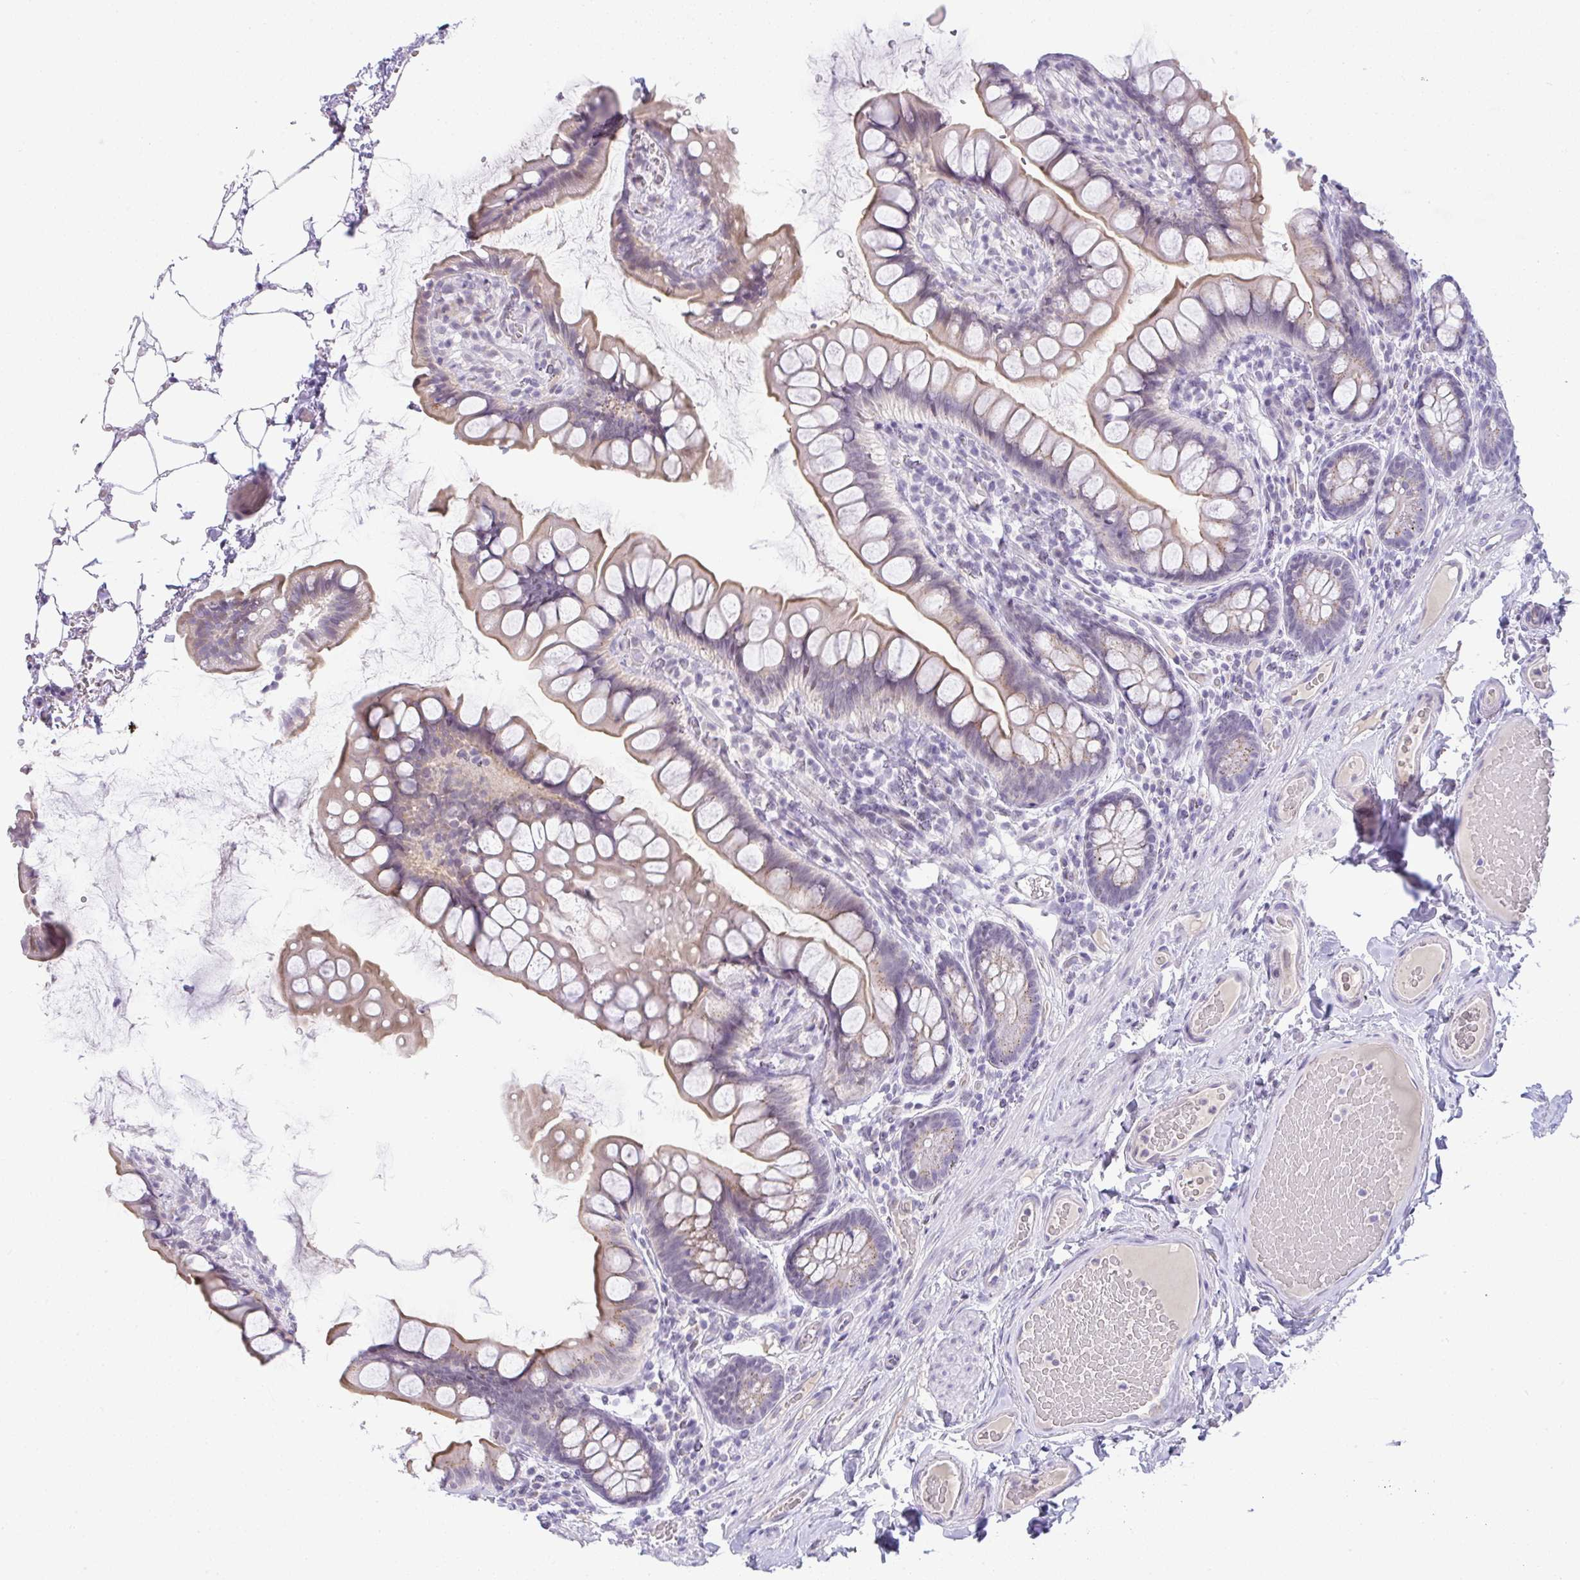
{"staining": {"intensity": "moderate", "quantity": ">75%", "location": "cytoplasmic/membranous"}, "tissue": "small intestine", "cell_type": "Glandular cells", "image_type": "normal", "snomed": [{"axis": "morphology", "description": "Normal tissue, NOS"}, {"axis": "topography", "description": "Small intestine"}], "caption": "Immunohistochemical staining of benign small intestine demonstrates medium levels of moderate cytoplasmic/membranous expression in approximately >75% of glandular cells. The protein of interest is stained brown, and the nuclei are stained in blue (DAB IHC with brightfield microscopy, high magnification).", "gene": "FAM177A1", "patient": {"sex": "male", "age": 70}}